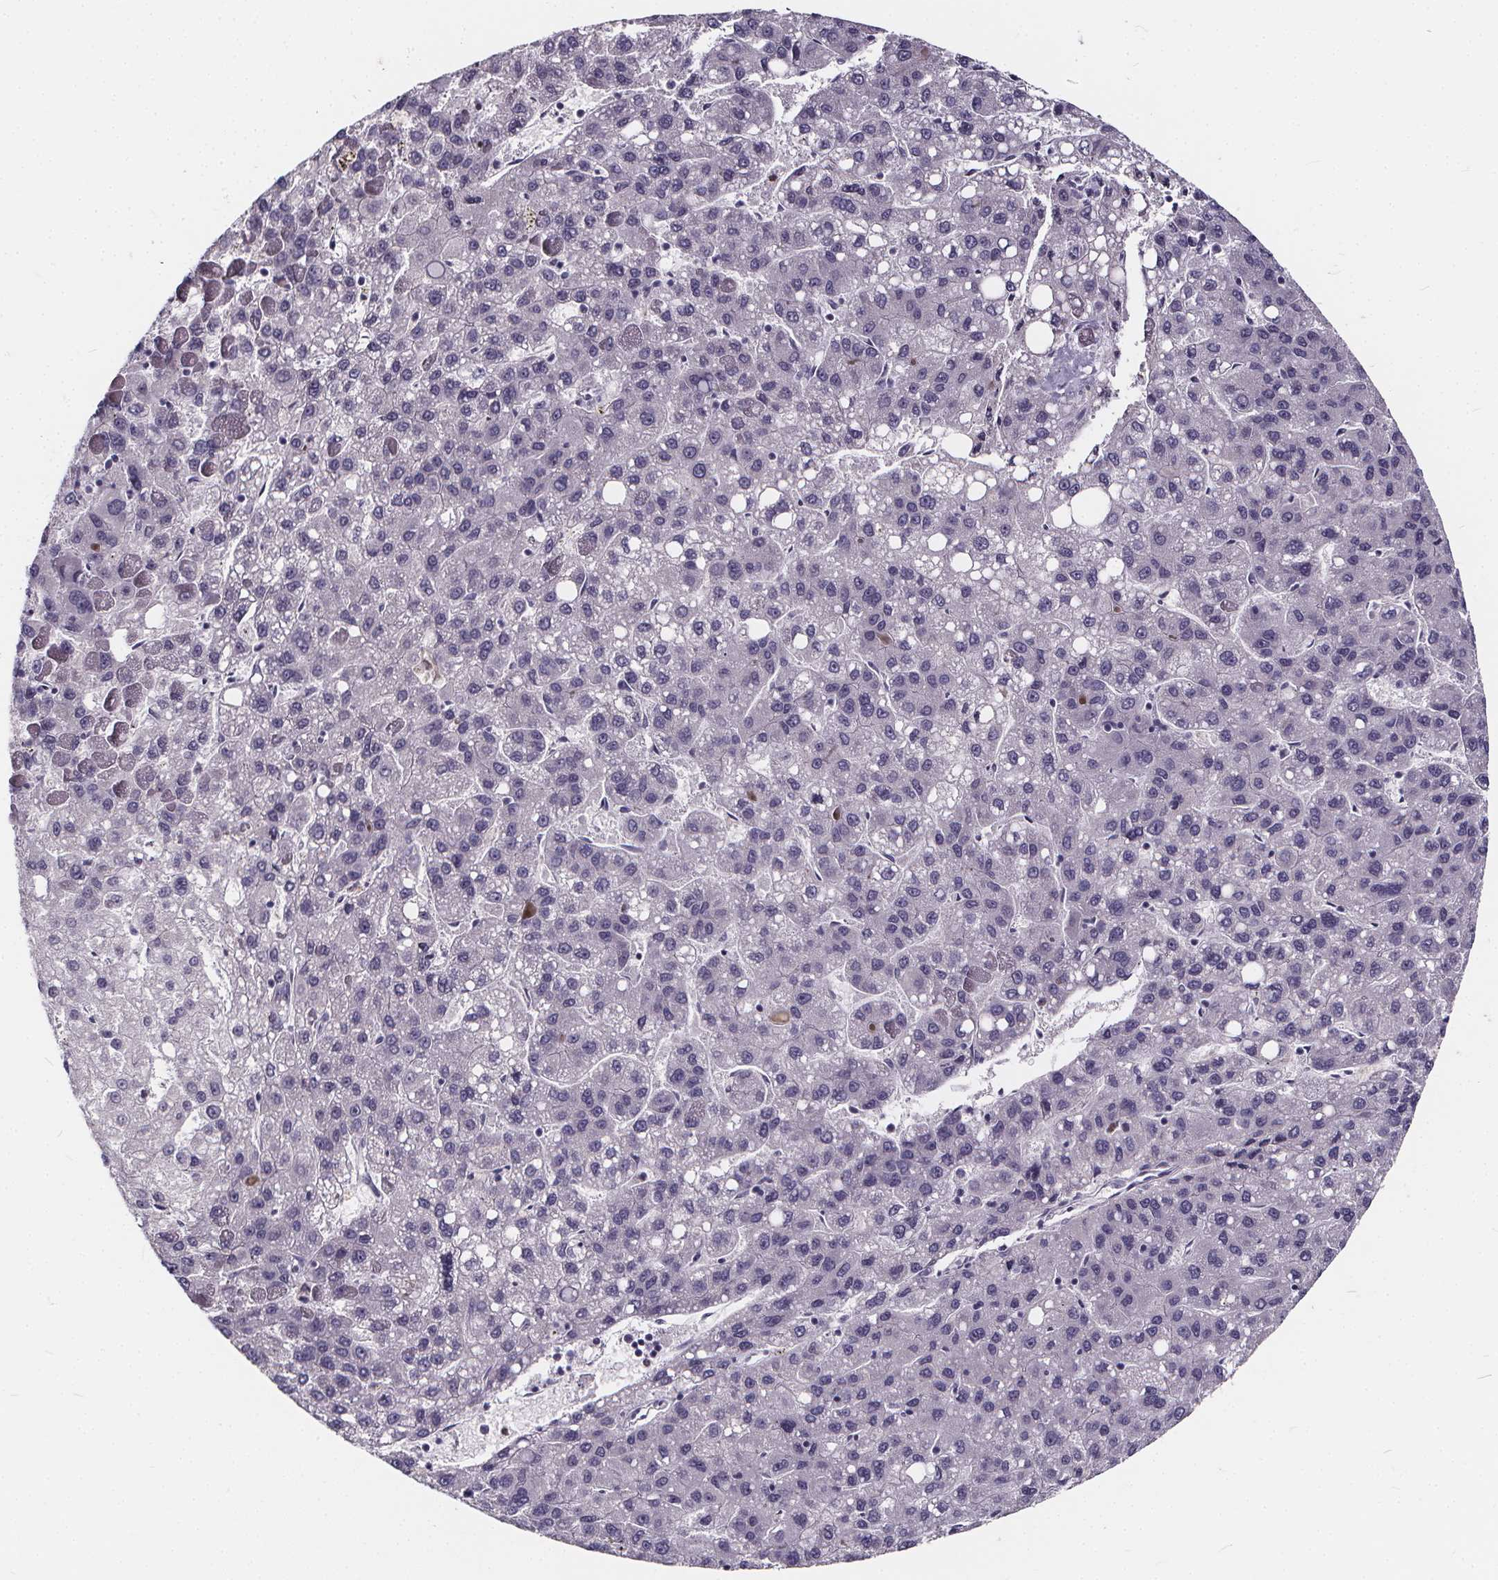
{"staining": {"intensity": "negative", "quantity": "none", "location": "none"}, "tissue": "liver cancer", "cell_type": "Tumor cells", "image_type": "cancer", "snomed": [{"axis": "morphology", "description": "Carcinoma, Hepatocellular, NOS"}, {"axis": "topography", "description": "Liver"}], "caption": "Tumor cells show no significant positivity in liver cancer (hepatocellular carcinoma).", "gene": "SPEF2", "patient": {"sex": "female", "age": 82}}